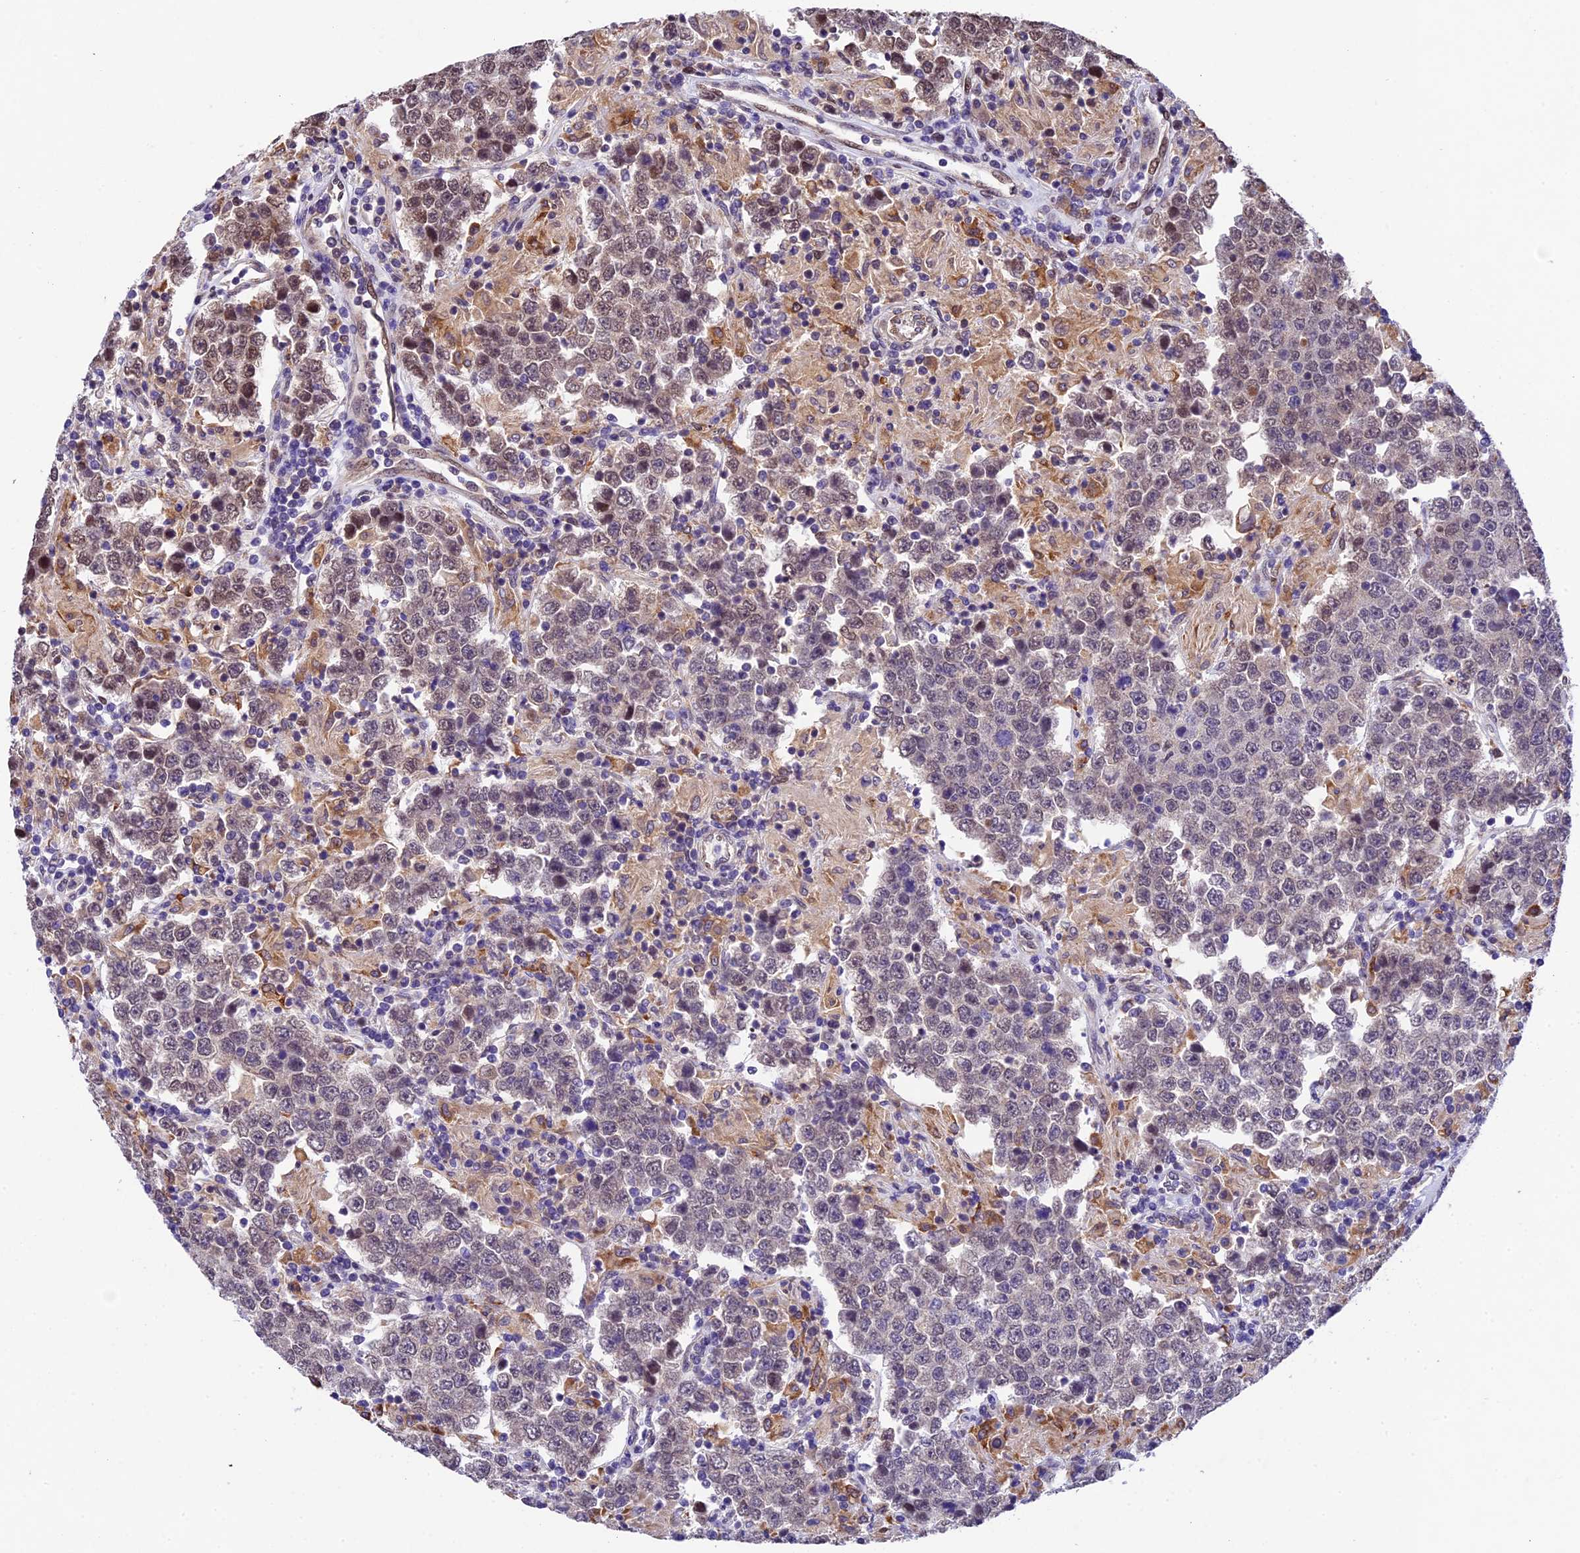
{"staining": {"intensity": "weak", "quantity": "25%-75%", "location": "nuclear"}, "tissue": "testis cancer", "cell_type": "Tumor cells", "image_type": "cancer", "snomed": [{"axis": "morphology", "description": "Normal tissue, NOS"}, {"axis": "morphology", "description": "Urothelial carcinoma, High grade"}, {"axis": "morphology", "description": "Seminoma, NOS"}, {"axis": "morphology", "description": "Carcinoma, Embryonal, NOS"}, {"axis": "topography", "description": "Urinary bladder"}, {"axis": "topography", "description": "Testis"}], "caption": "Testis cancer stained for a protein displays weak nuclear positivity in tumor cells.", "gene": "CCSER1", "patient": {"sex": "male", "age": 41}}